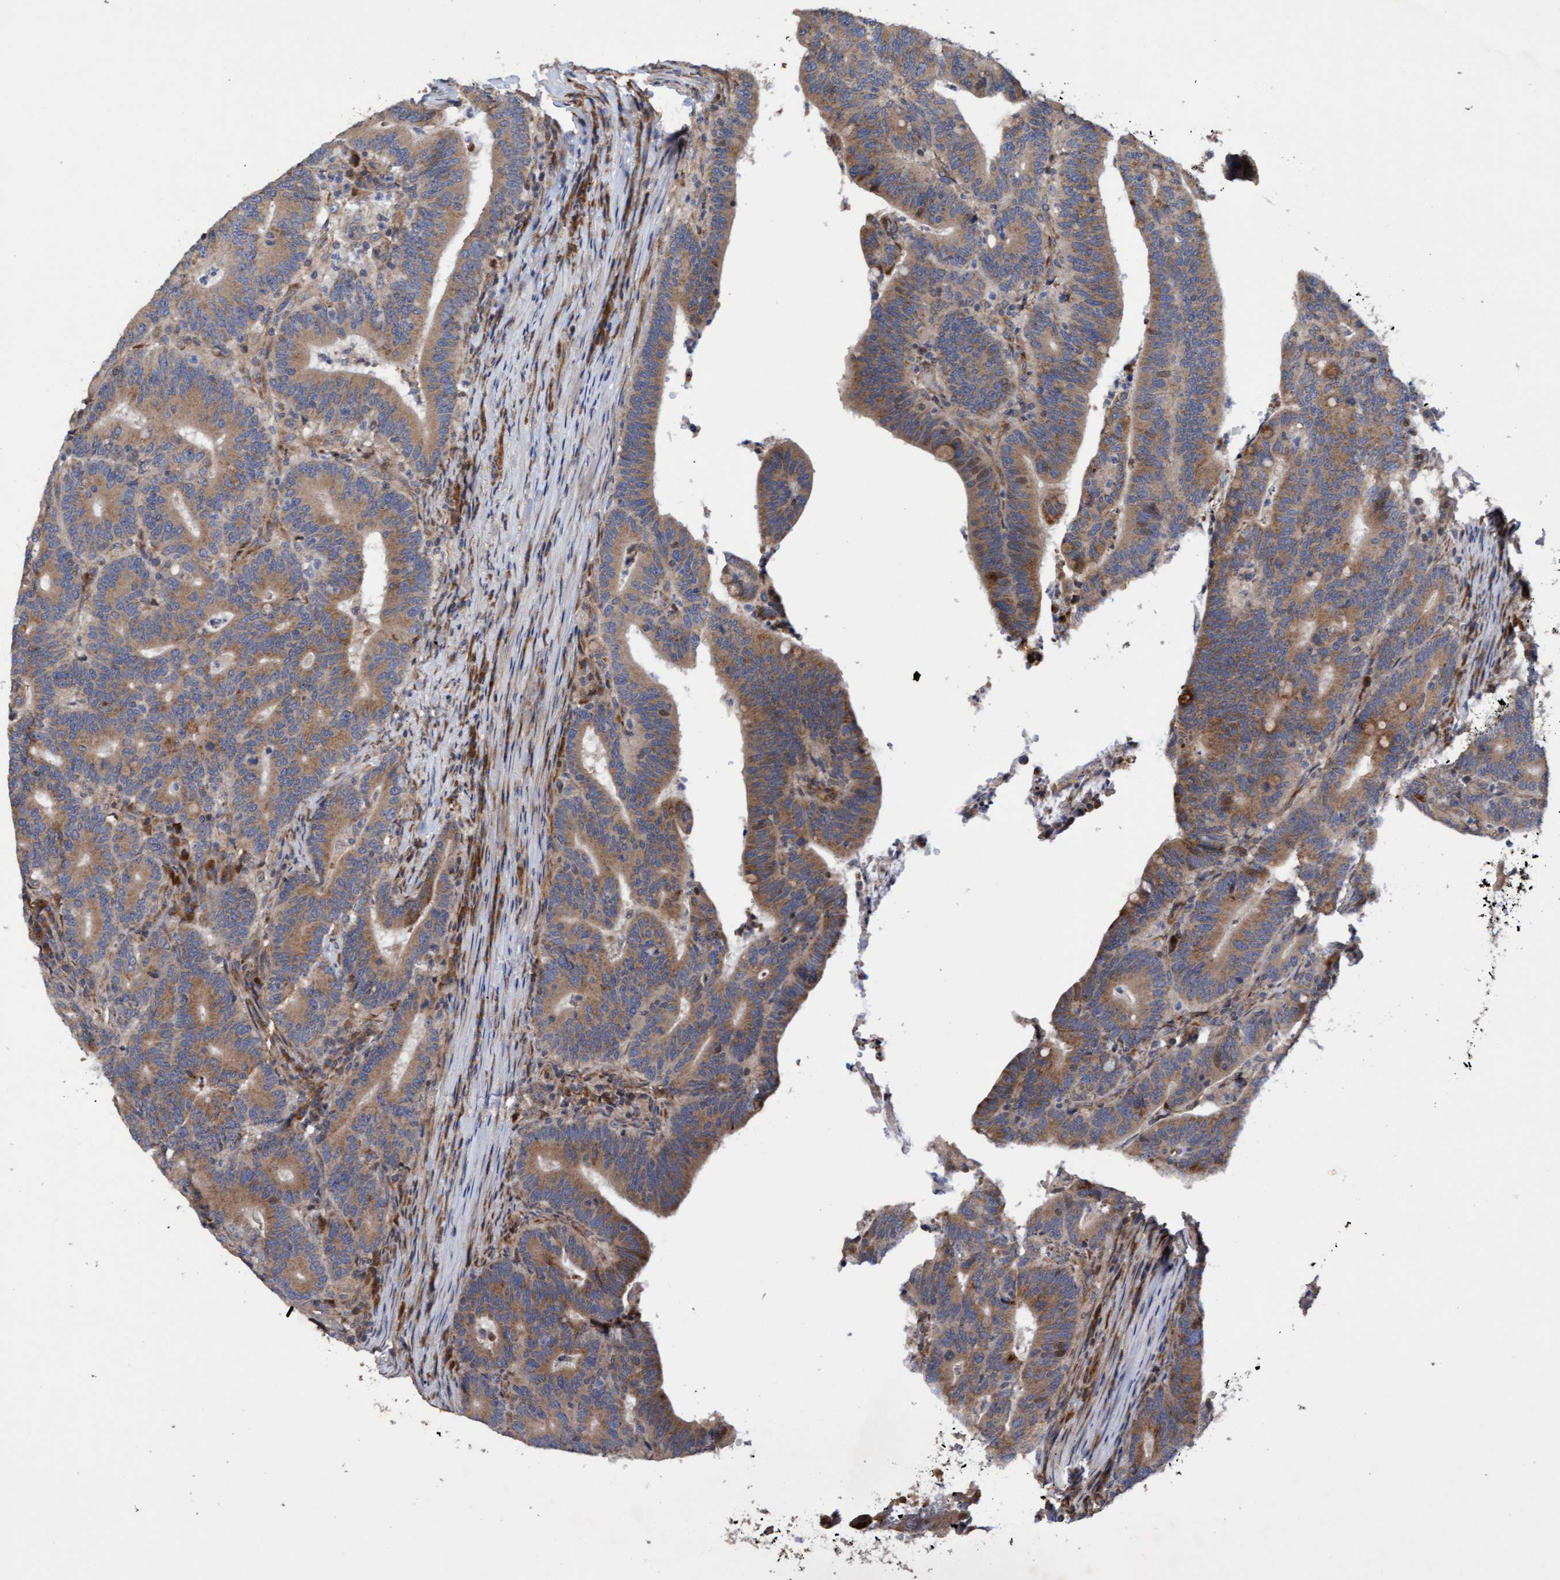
{"staining": {"intensity": "moderate", "quantity": ">75%", "location": "cytoplasmic/membranous"}, "tissue": "colorectal cancer", "cell_type": "Tumor cells", "image_type": "cancer", "snomed": [{"axis": "morphology", "description": "Adenocarcinoma, NOS"}, {"axis": "topography", "description": "Colon"}], "caption": "Colorectal adenocarcinoma stained with a brown dye exhibits moderate cytoplasmic/membranous positive expression in approximately >75% of tumor cells.", "gene": "ELP5", "patient": {"sex": "female", "age": 66}}